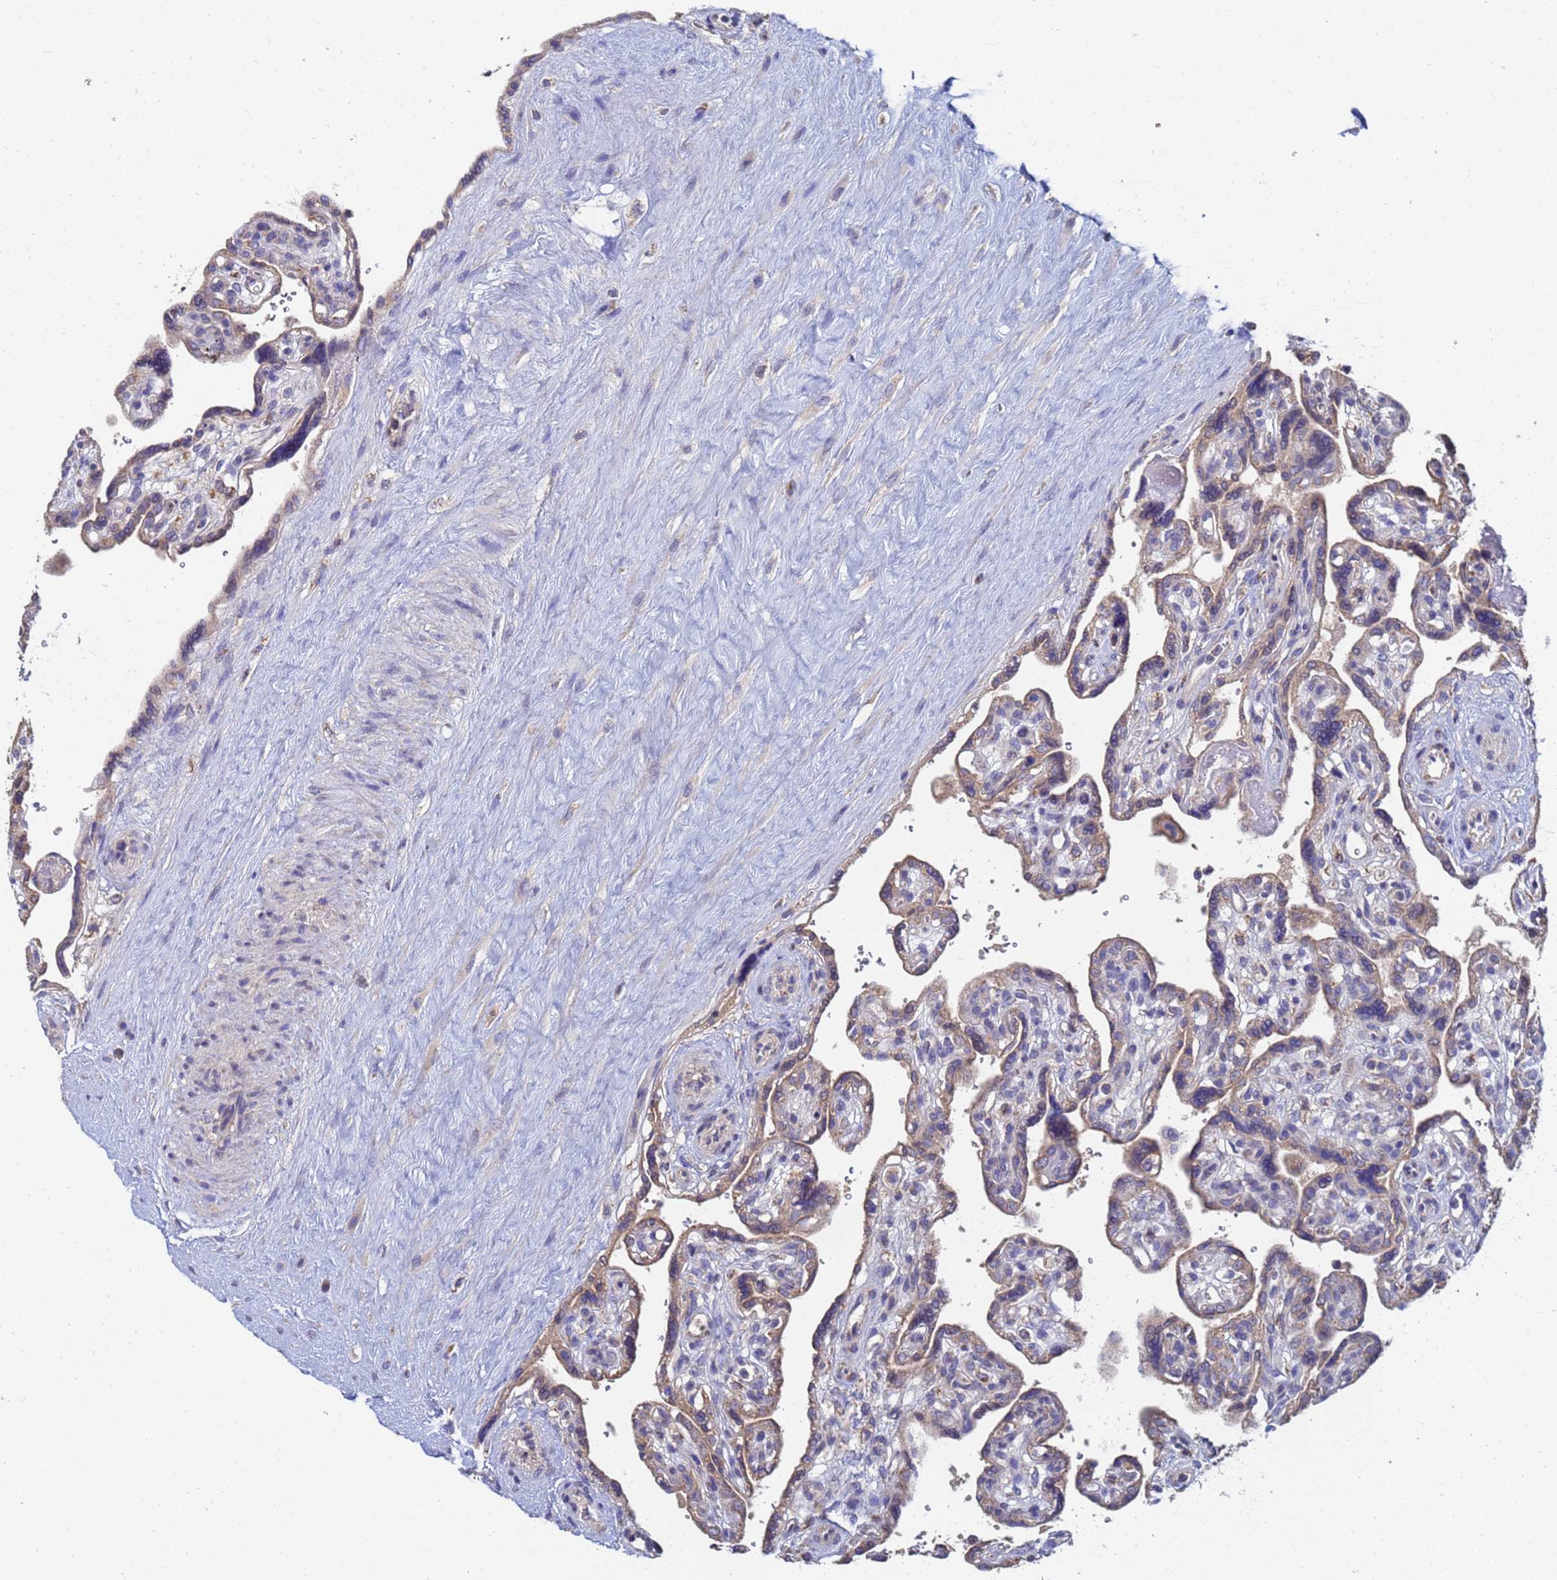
{"staining": {"intensity": "moderate", "quantity": "25%-75%", "location": "cytoplasmic/membranous"}, "tissue": "placenta", "cell_type": "Trophoblastic cells", "image_type": "normal", "snomed": [{"axis": "morphology", "description": "Normal tissue, NOS"}, {"axis": "topography", "description": "Placenta"}], "caption": "The photomicrograph demonstrates staining of normal placenta, revealing moderate cytoplasmic/membranous protein expression (brown color) within trophoblastic cells. The protein of interest is stained brown, and the nuclei are stained in blue (DAB IHC with brightfield microscopy, high magnification).", "gene": "C5orf34", "patient": {"sex": "female", "age": 39}}